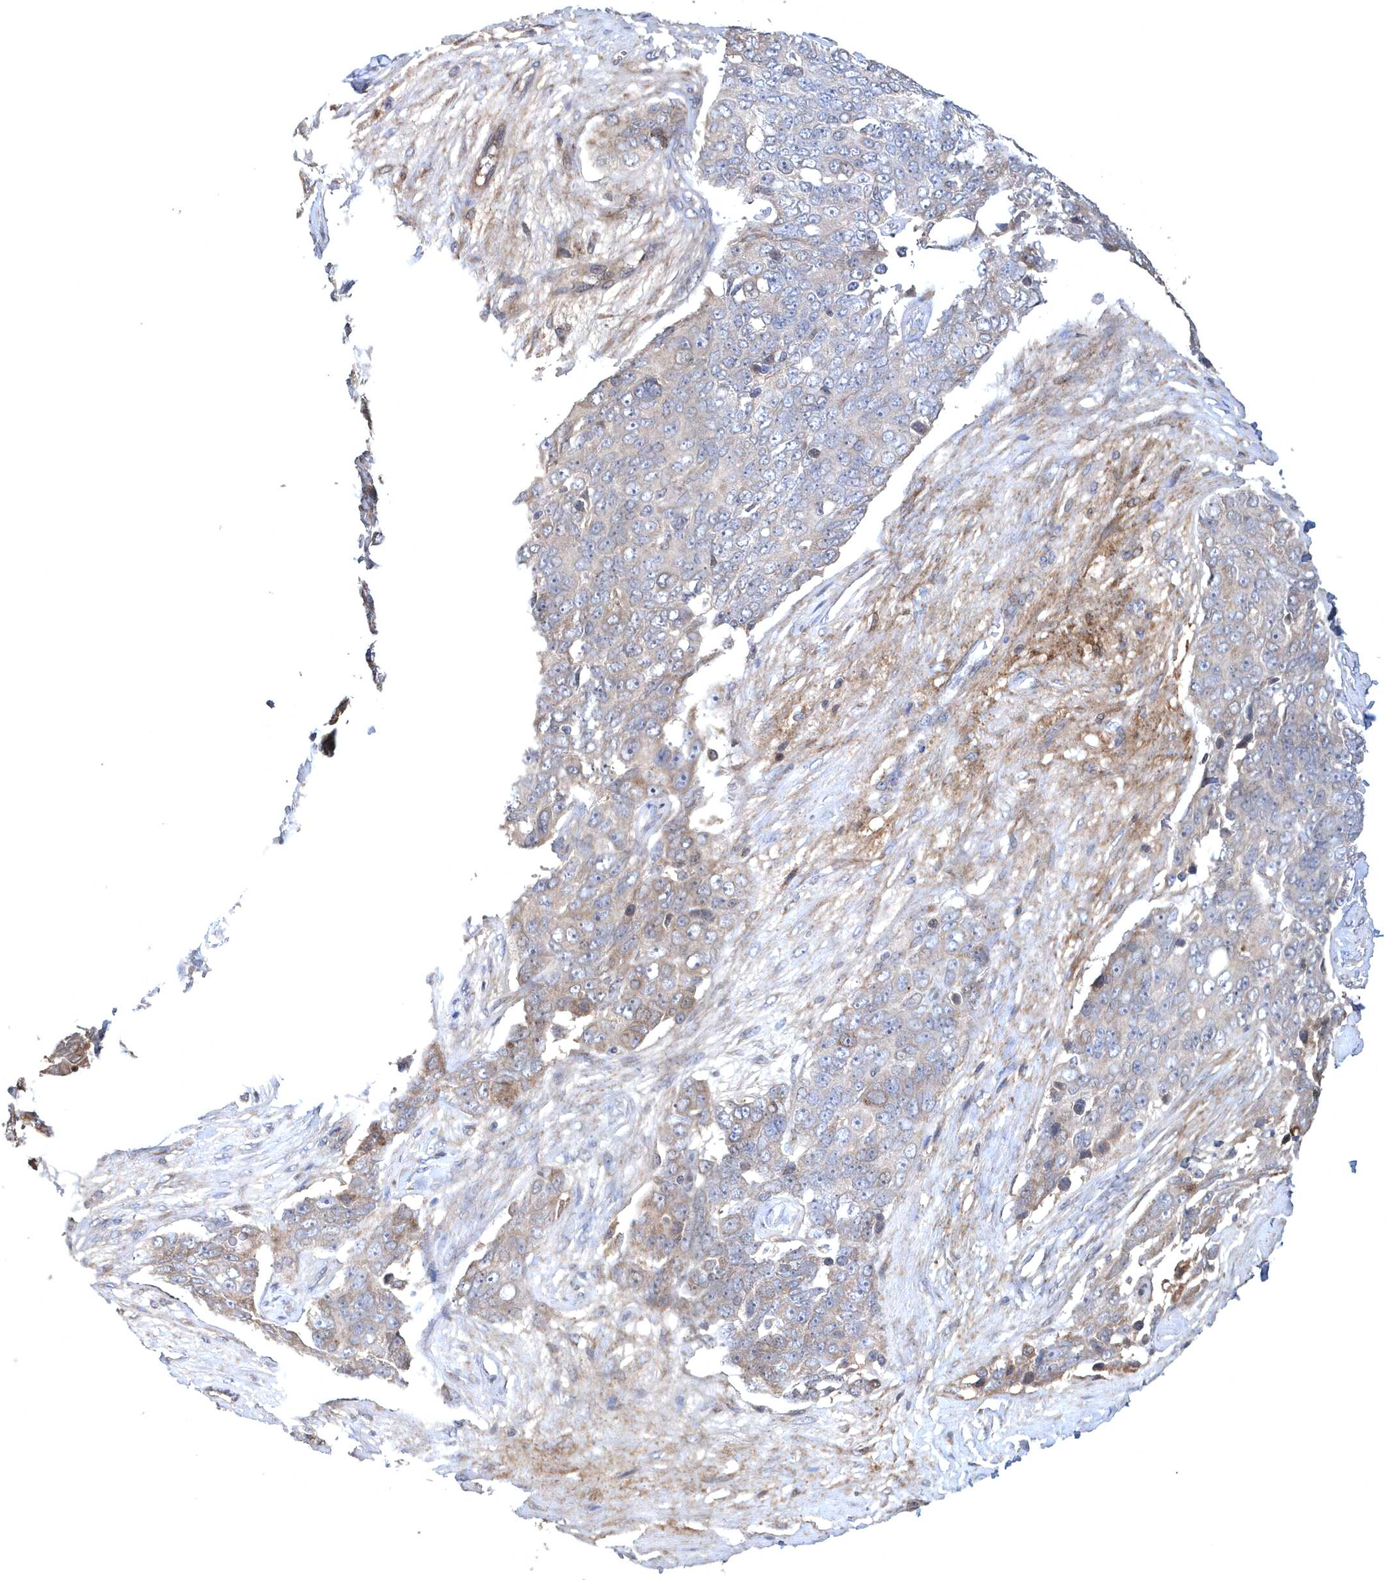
{"staining": {"intensity": "weak", "quantity": "<25%", "location": "cytoplasmic/membranous"}, "tissue": "ovarian cancer", "cell_type": "Tumor cells", "image_type": "cancer", "snomed": [{"axis": "morphology", "description": "Carcinoma, endometroid"}, {"axis": "topography", "description": "Ovary"}], "caption": "Immunohistochemical staining of ovarian cancer displays no significant staining in tumor cells.", "gene": "HMGCS1", "patient": {"sex": "female", "age": 51}}